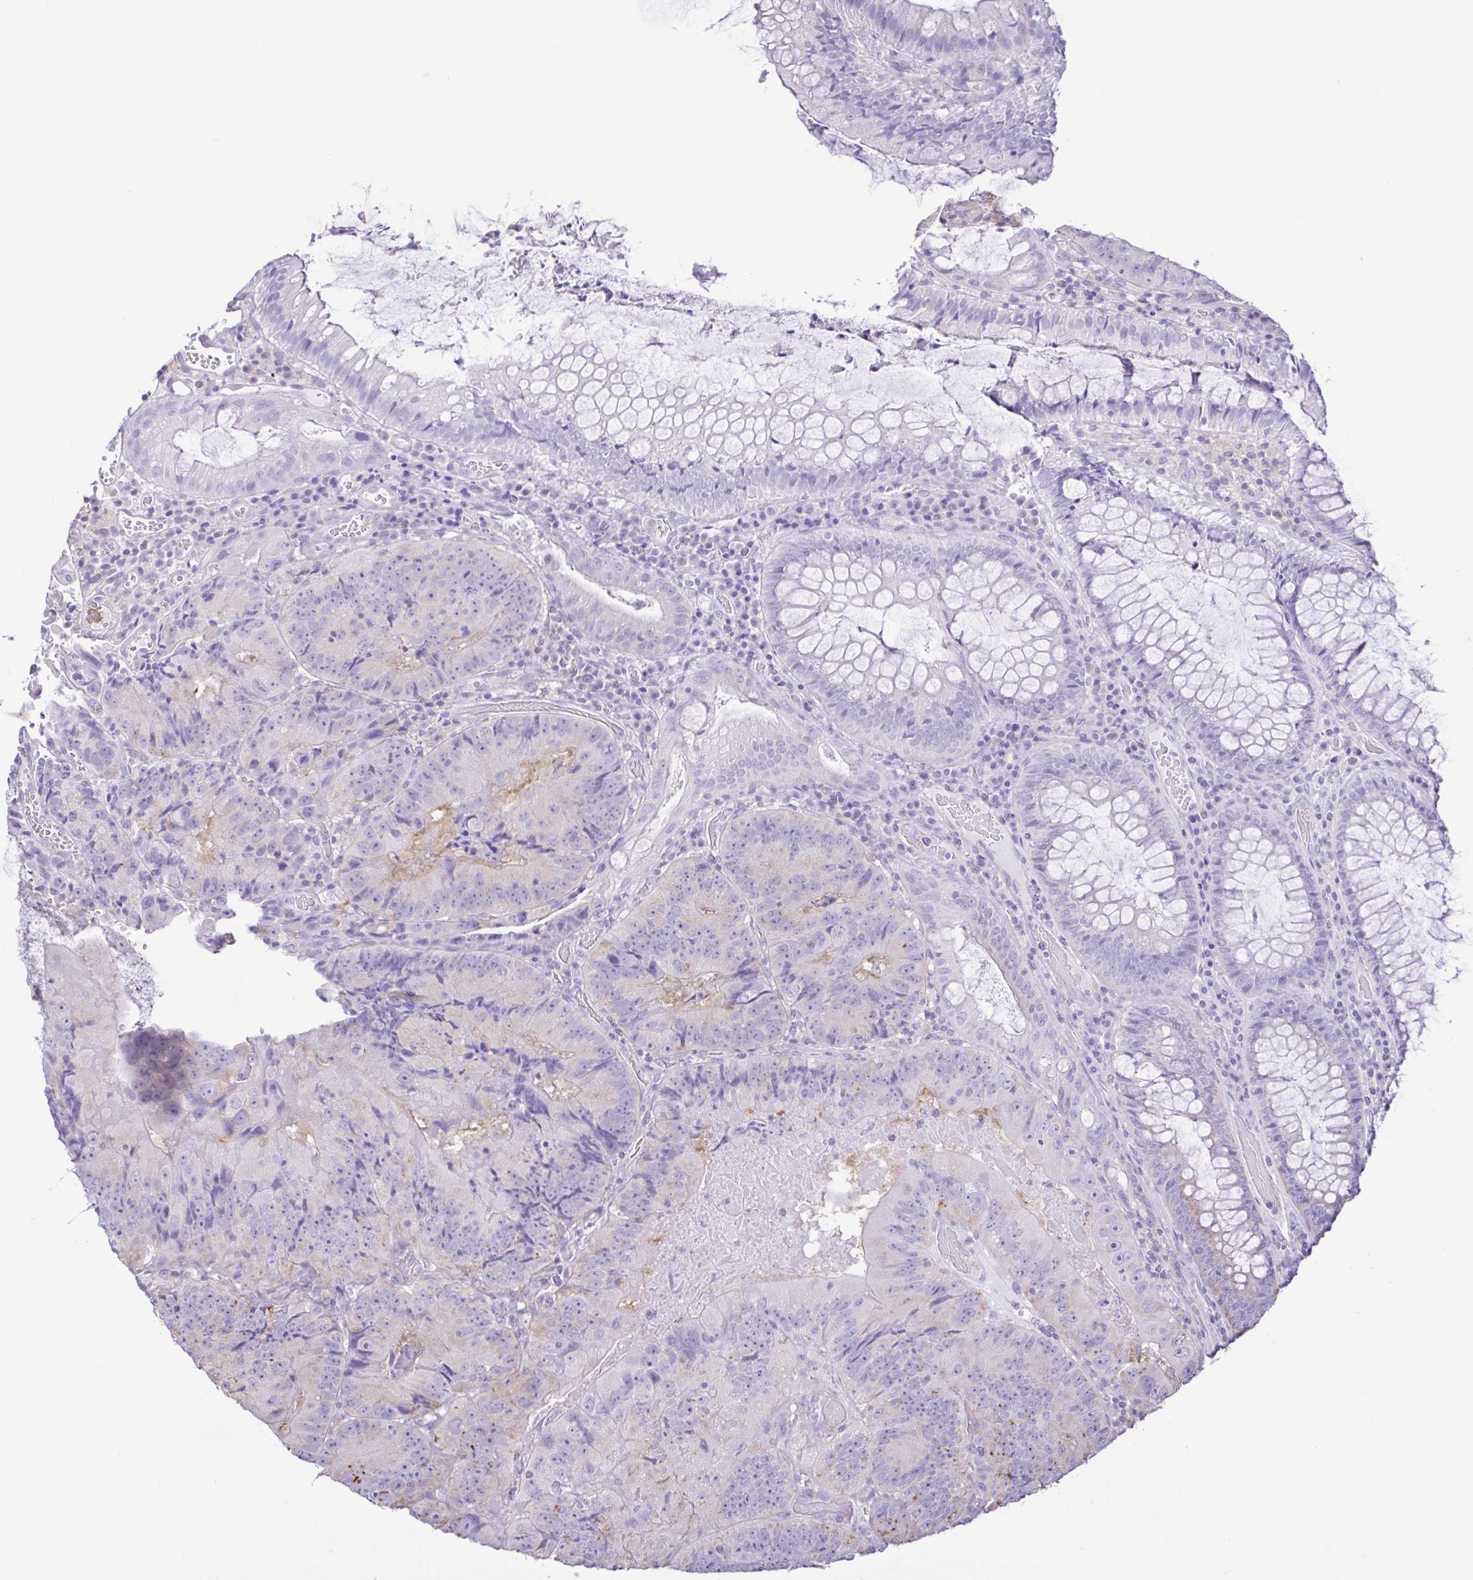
{"staining": {"intensity": "weak", "quantity": "<25%", "location": "cytoplasmic/membranous"}, "tissue": "colorectal cancer", "cell_type": "Tumor cells", "image_type": "cancer", "snomed": [{"axis": "morphology", "description": "Adenocarcinoma, NOS"}, {"axis": "topography", "description": "Colon"}], "caption": "Tumor cells are negative for brown protein staining in colorectal adenocarcinoma. Nuclei are stained in blue.", "gene": "CYP17A1", "patient": {"sex": "female", "age": 86}}